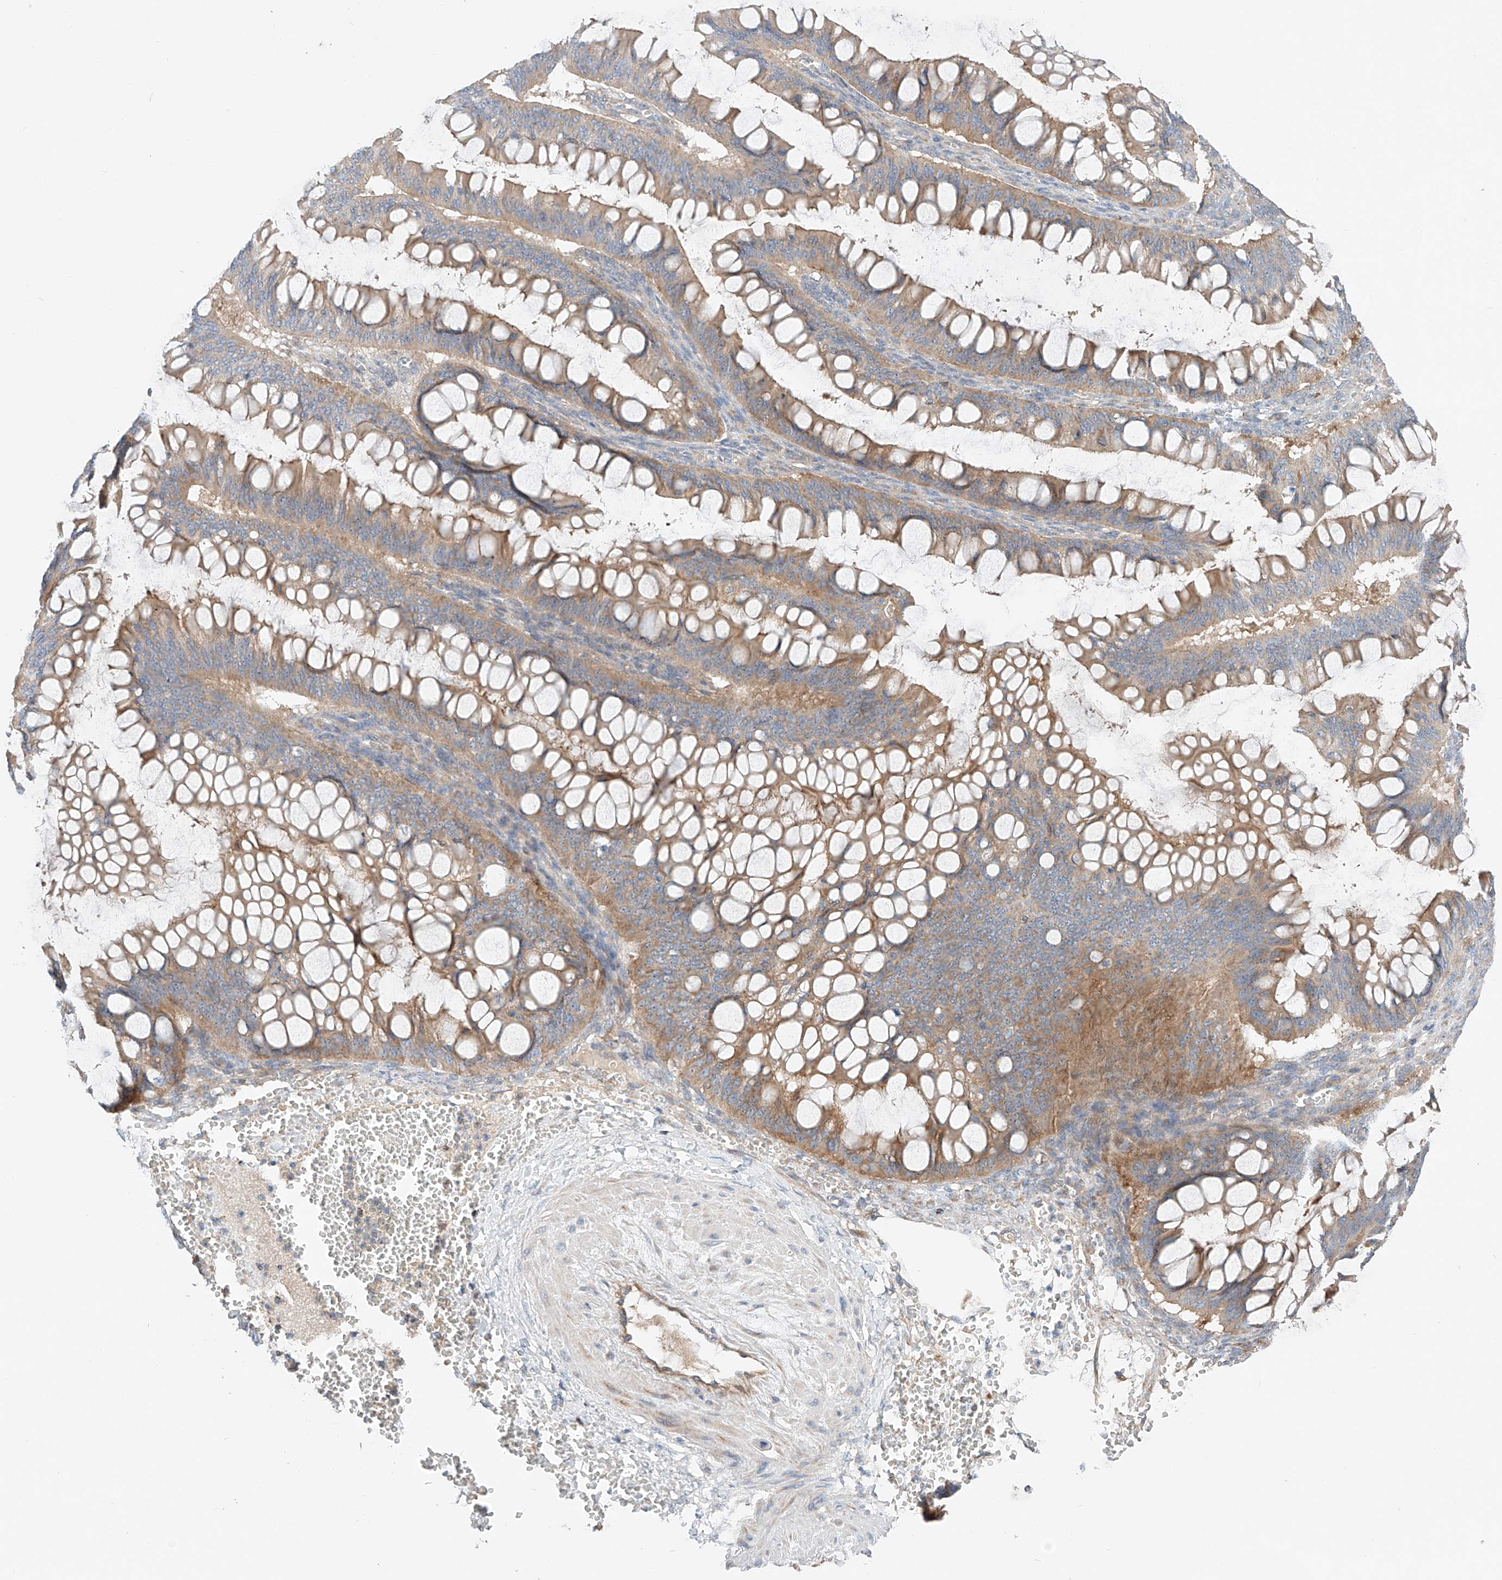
{"staining": {"intensity": "moderate", "quantity": ">75%", "location": "cytoplasmic/membranous"}, "tissue": "ovarian cancer", "cell_type": "Tumor cells", "image_type": "cancer", "snomed": [{"axis": "morphology", "description": "Cystadenocarcinoma, mucinous, NOS"}, {"axis": "topography", "description": "Ovary"}], "caption": "A high-resolution histopathology image shows immunohistochemistry (IHC) staining of ovarian mucinous cystadenocarcinoma, which exhibits moderate cytoplasmic/membranous staining in approximately >75% of tumor cells.", "gene": "RUSC1", "patient": {"sex": "female", "age": 73}}